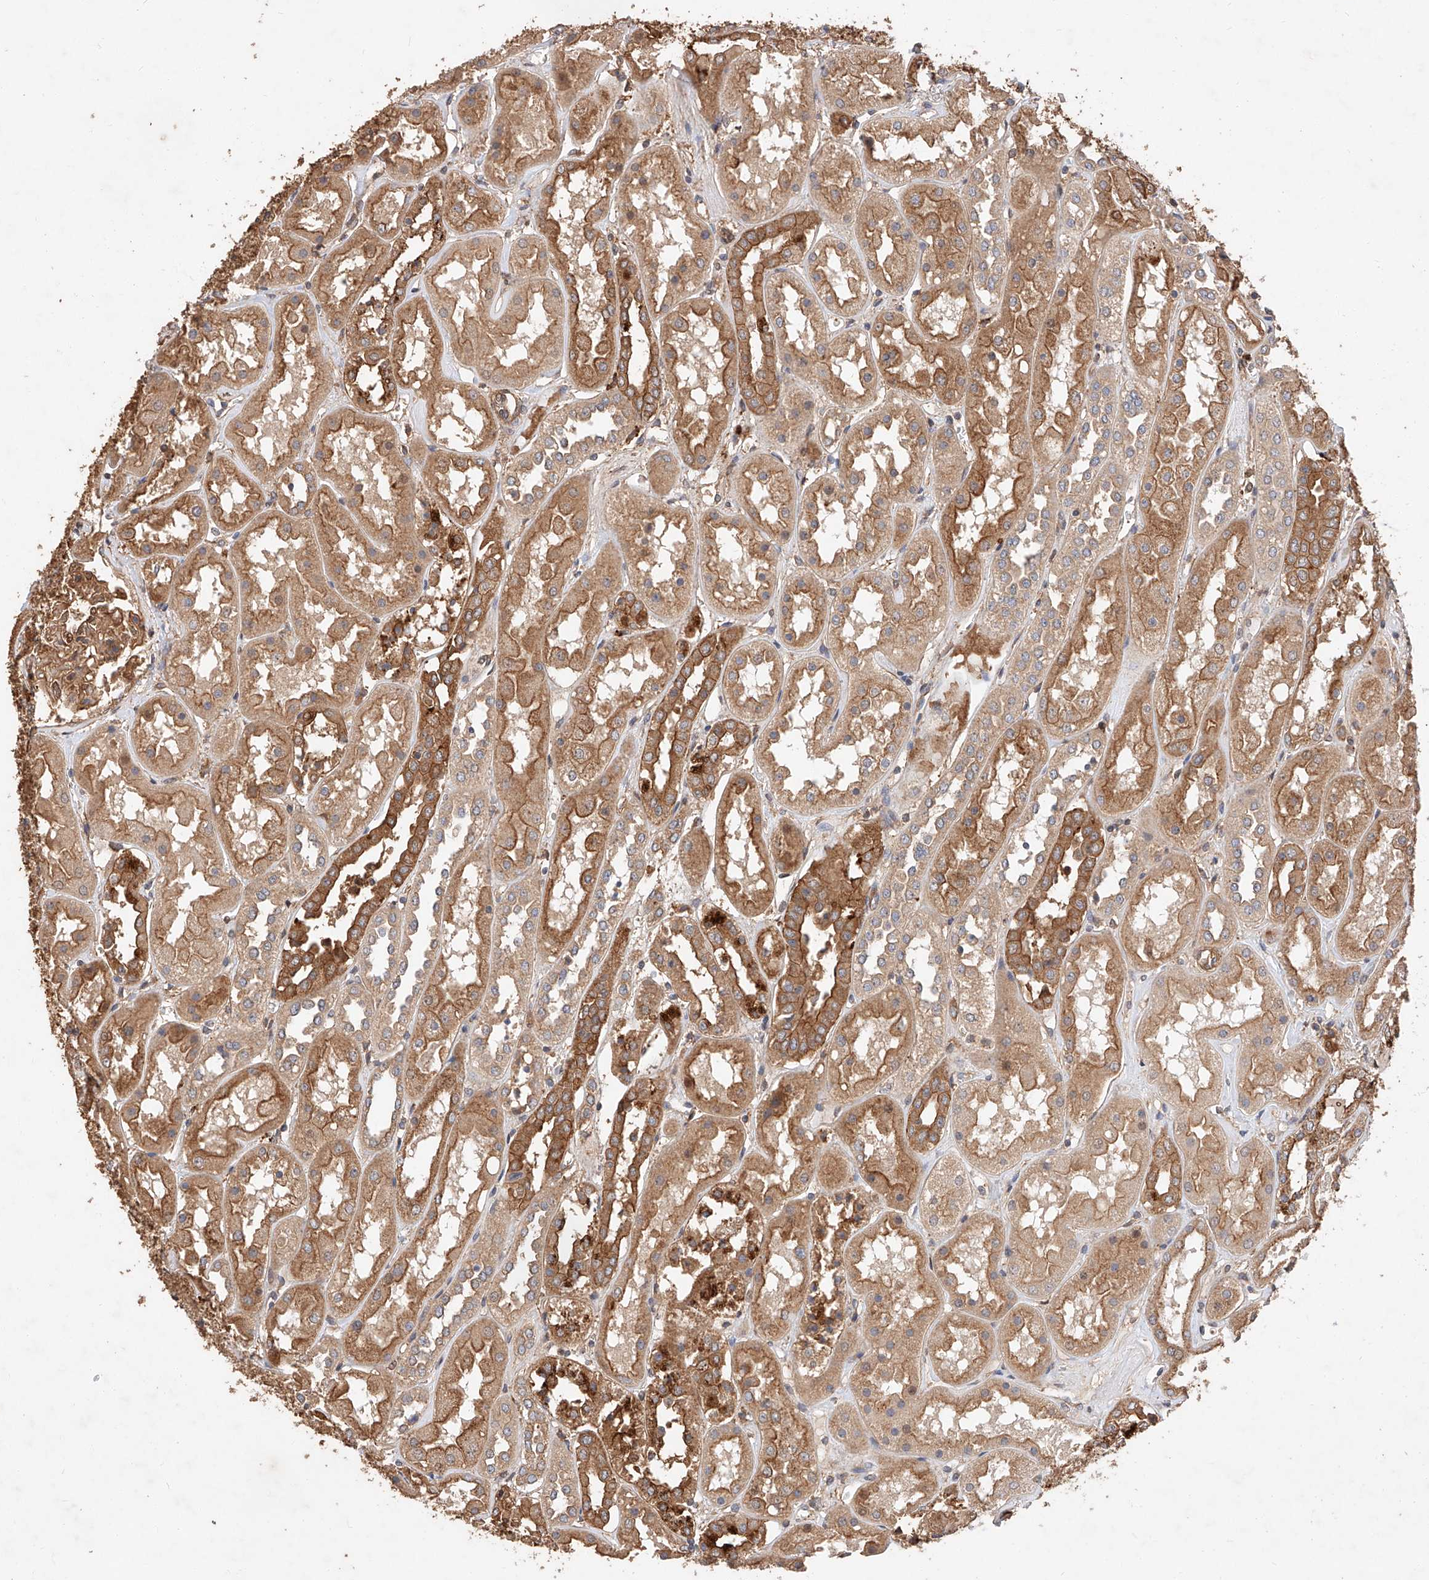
{"staining": {"intensity": "moderate", "quantity": ">75%", "location": "cytoplasmic/membranous"}, "tissue": "kidney", "cell_type": "Cells in glomeruli", "image_type": "normal", "snomed": [{"axis": "morphology", "description": "Normal tissue, NOS"}, {"axis": "topography", "description": "Kidney"}], "caption": "High-power microscopy captured an immunohistochemistry (IHC) micrograph of normal kidney, revealing moderate cytoplasmic/membranous positivity in approximately >75% of cells in glomeruli.", "gene": "GHDC", "patient": {"sex": "male", "age": 70}}